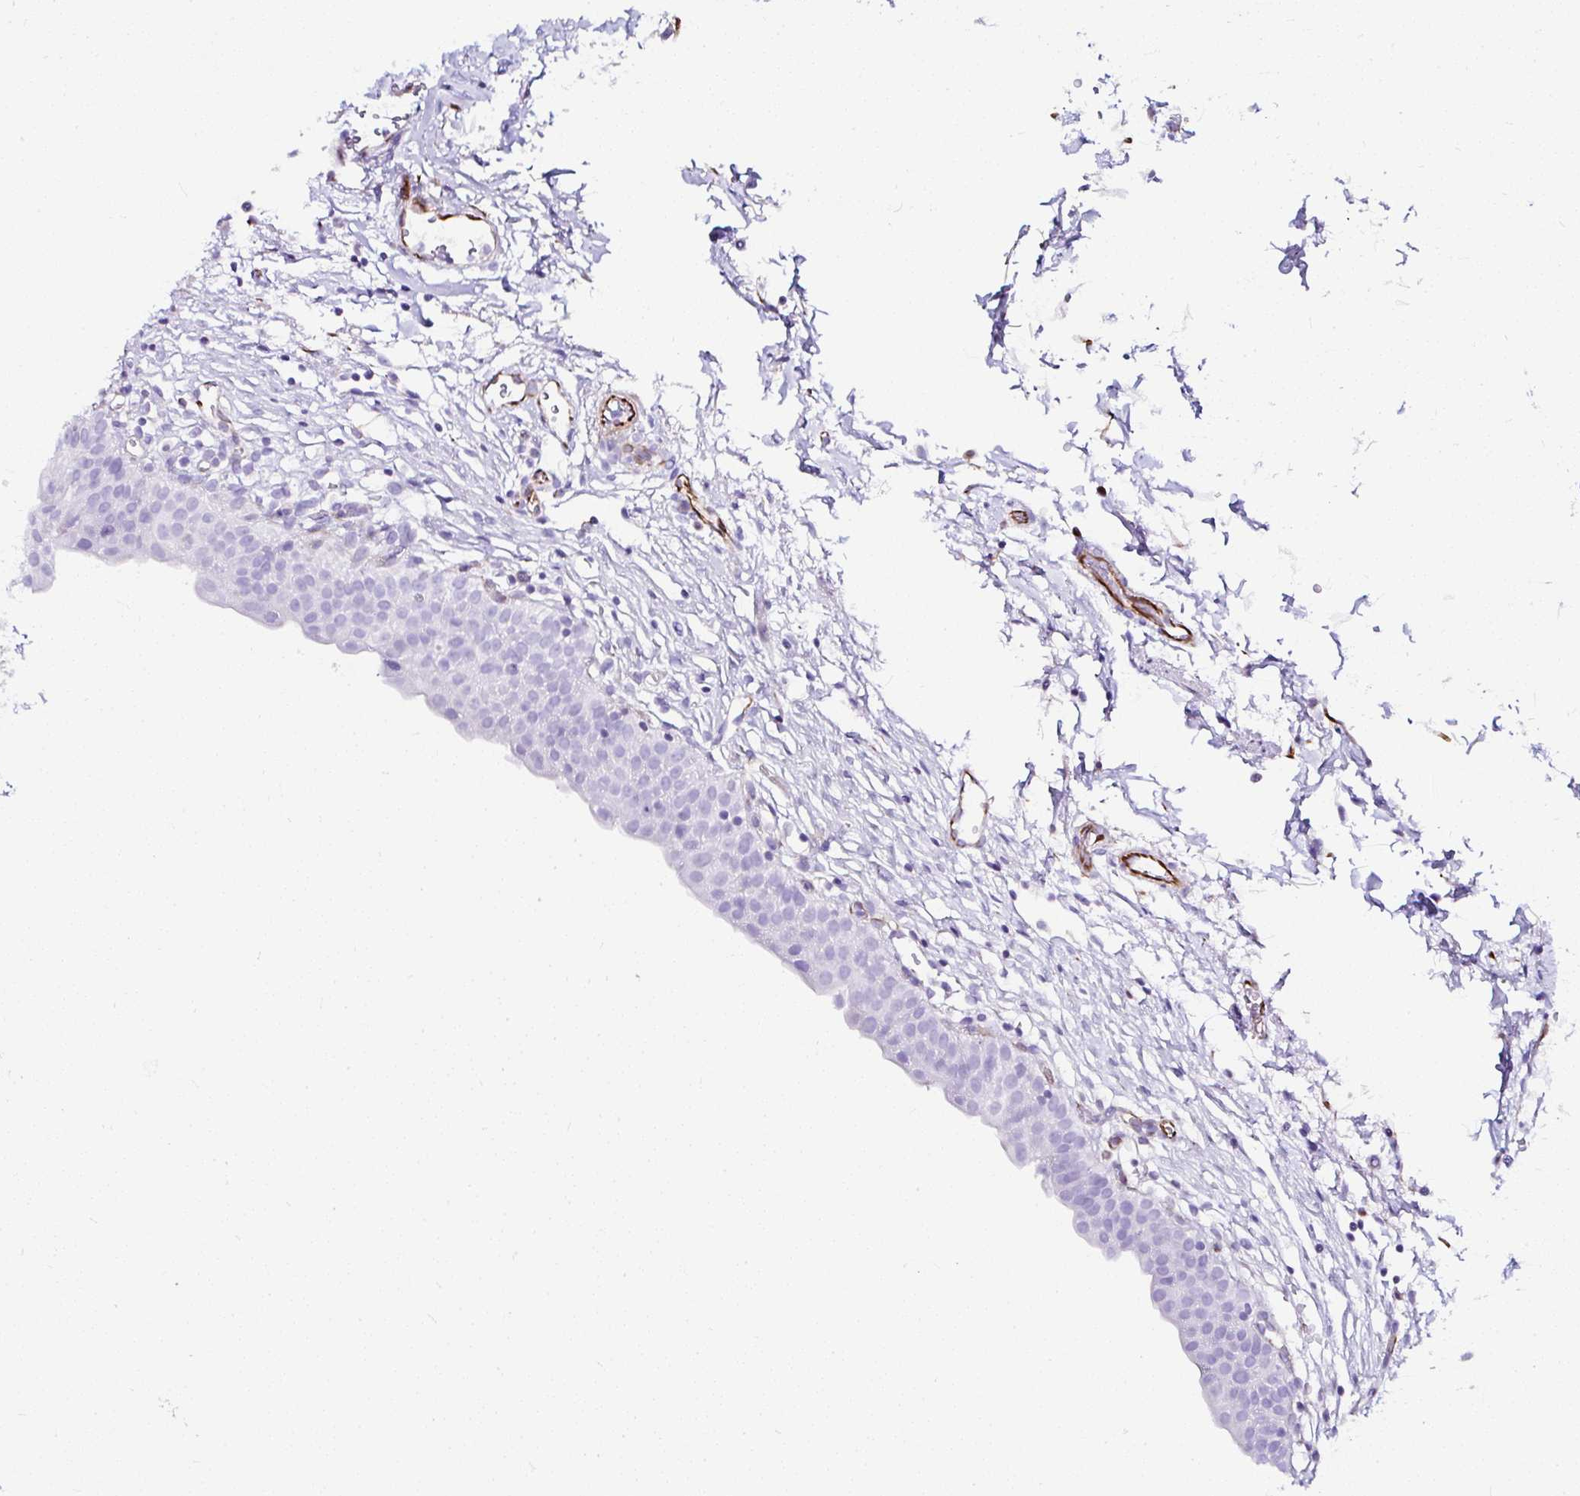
{"staining": {"intensity": "negative", "quantity": "none", "location": "none"}, "tissue": "urinary bladder", "cell_type": "Urothelial cells", "image_type": "normal", "snomed": [{"axis": "morphology", "description": "Normal tissue, NOS"}, {"axis": "topography", "description": "Urinary bladder"}, {"axis": "topography", "description": "Peripheral nerve tissue"}], "caption": "Urothelial cells show no significant protein expression in benign urinary bladder.", "gene": "DEPDC5", "patient": {"sex": "male", "age": 55}}